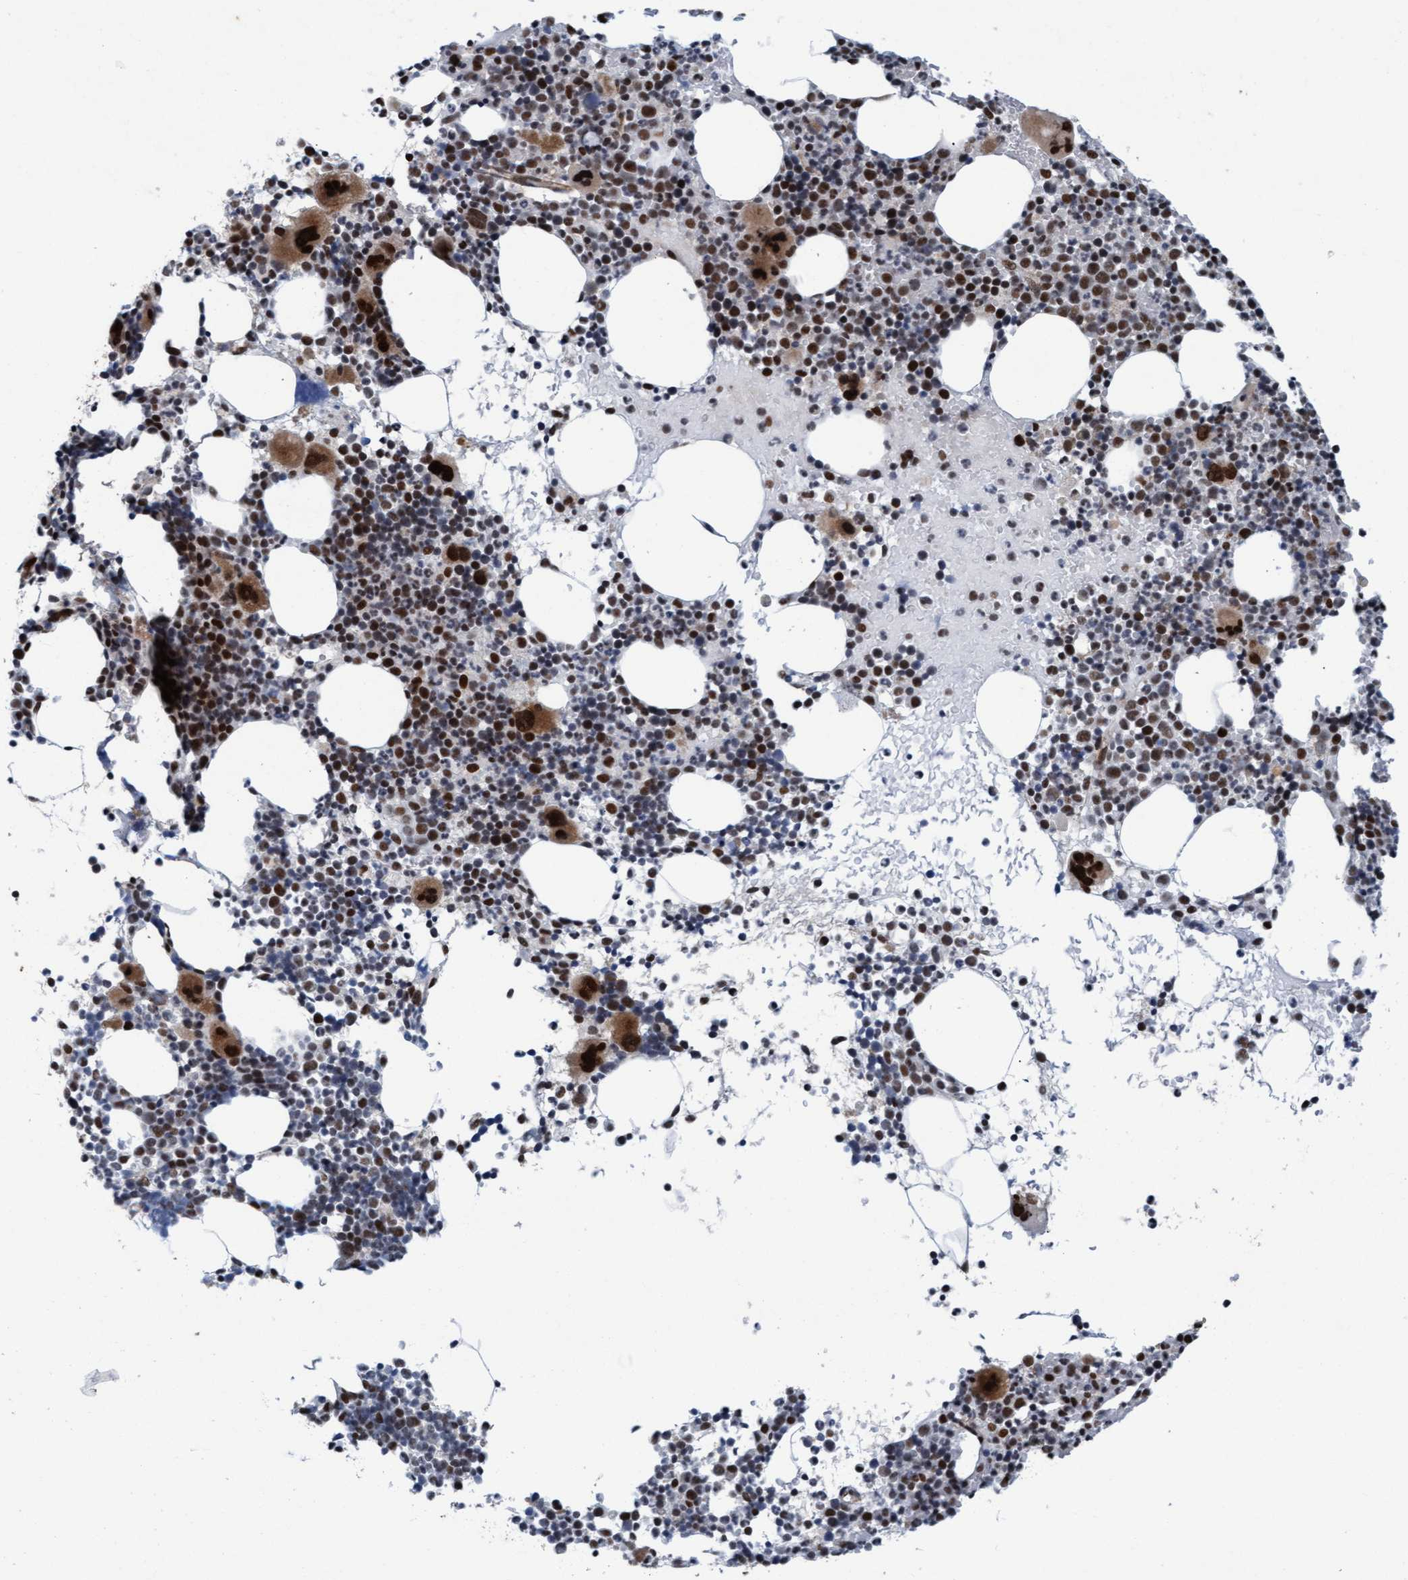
{"staining": {"intensity": "strong", "quantity": "25%-75%", "location": "cytoplasmic/membranous,nuclear"}, "tissue": "bone marrow", "cell_type": "Hematopoietic cells", "image_type": "normal", "snomed": [{"axis": "morphology", "description": "Normal tissue, NOS"}, {"axis": "morphology", "description": "Inflammation, NOS"}, {"axis": "topography", "description": "Bone marrow"}], "caption": "Benign bone marrow displays strong cytoplasmic/membranous,nuclear expression in about 25%-75% of hematopoietic cells, visualized by immunohistochemistry.", "gene": "CWC27", "patient": {"sex": "male", "age": 78}}